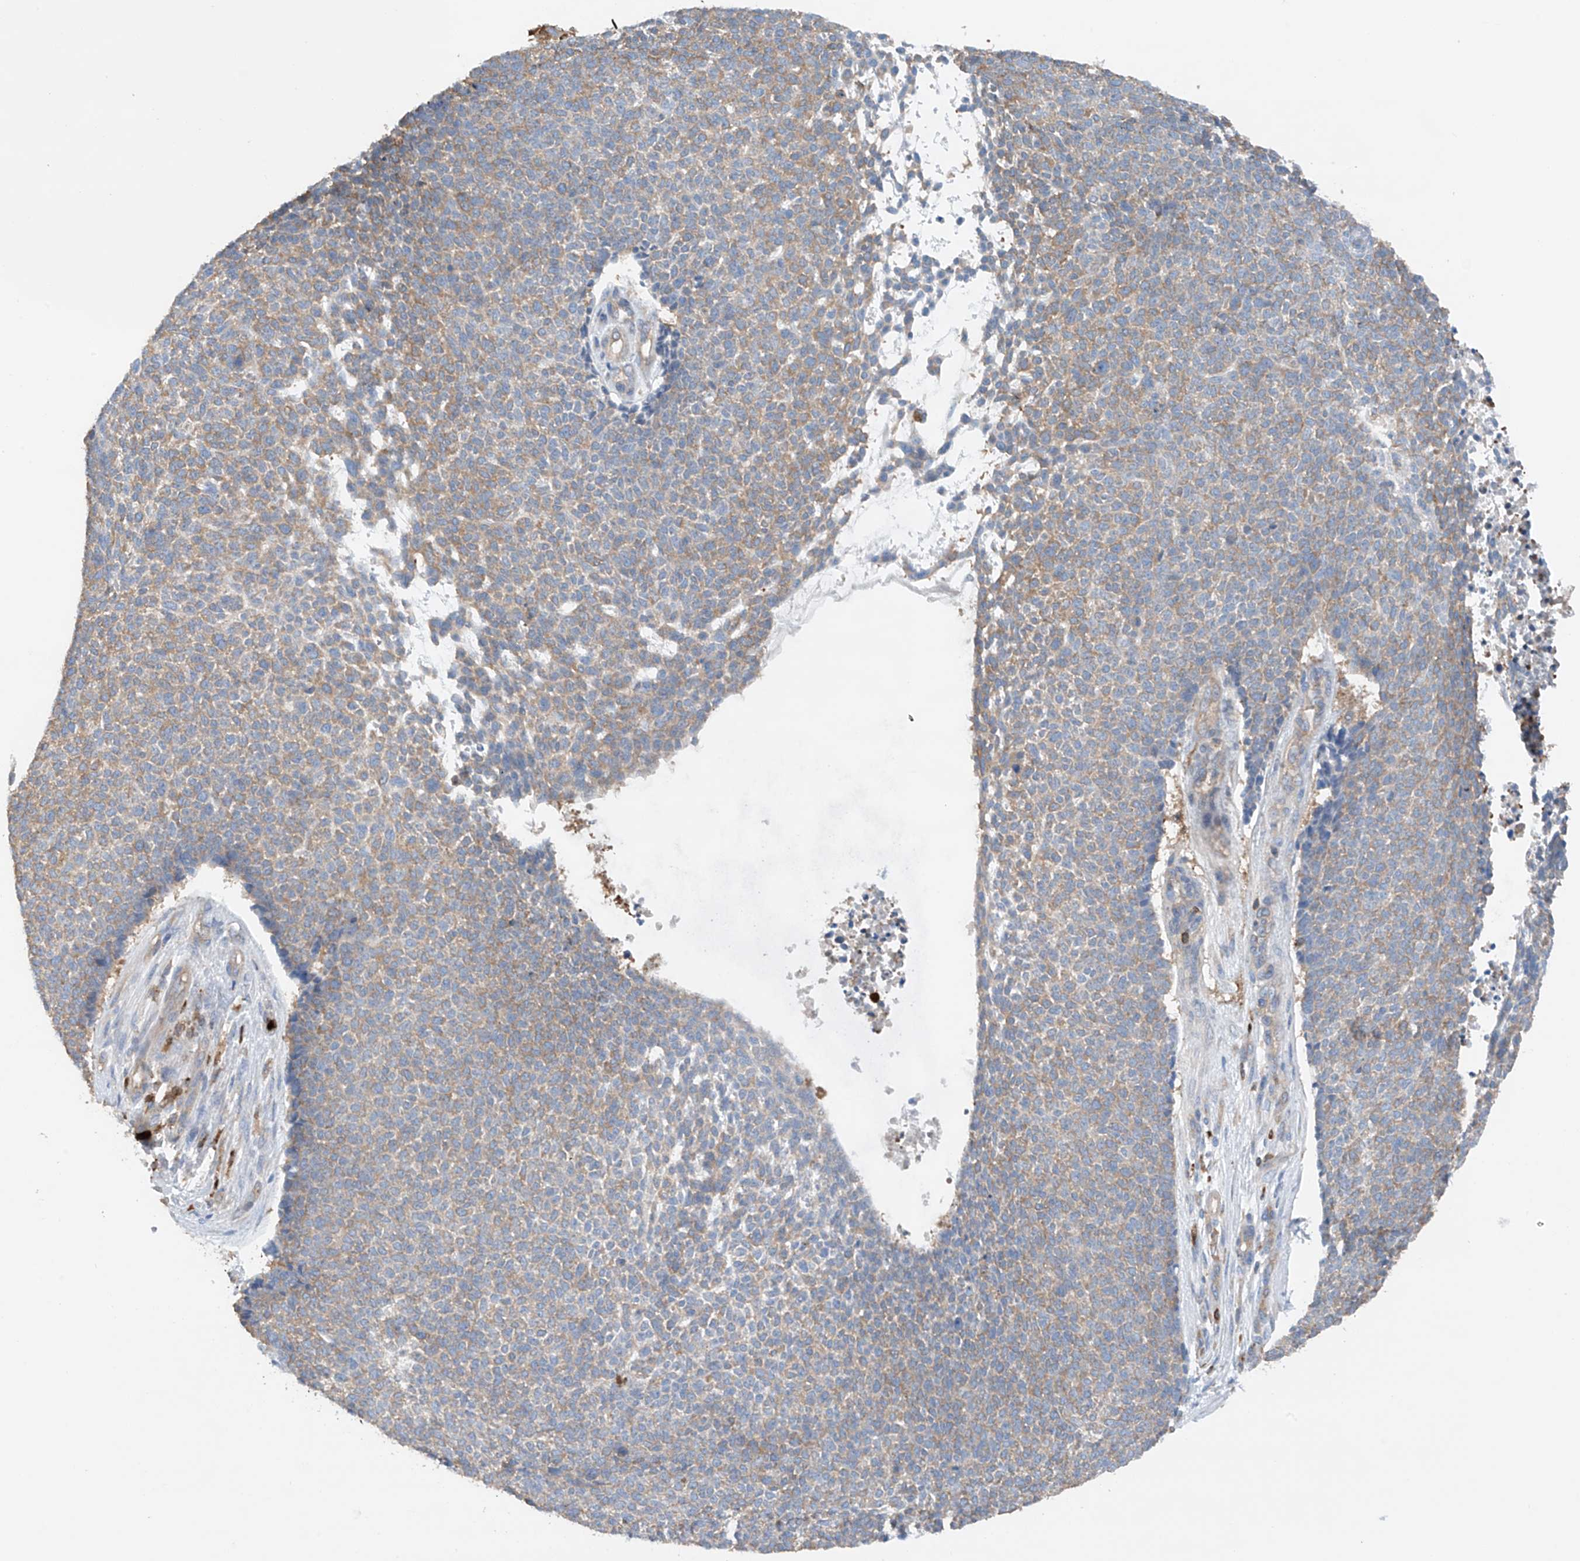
{"staining": {"intensity": "weak", "quantity": ">75%", "location": "cytoplasmic/membranous"}, "tissue": "skin cancer", "cell_type": "Tumor cells", "image_type": "cancer", "snomed": [{"axis": "morphology", "description": "Basal cell carcinoma"}, {"axis": "topography", "description": "Skin"}], "caption": "Immunohistochemical staining of skin basal cell carcinoma shows weak cytoplasmic/membranous protein positivity in approximately >75% of tumor cells. The protein of interest is shown in brown color, while the nuclei are stained blue.", "gene": "PHACTR2", "patient": {"sex": "female", "age": 84}}